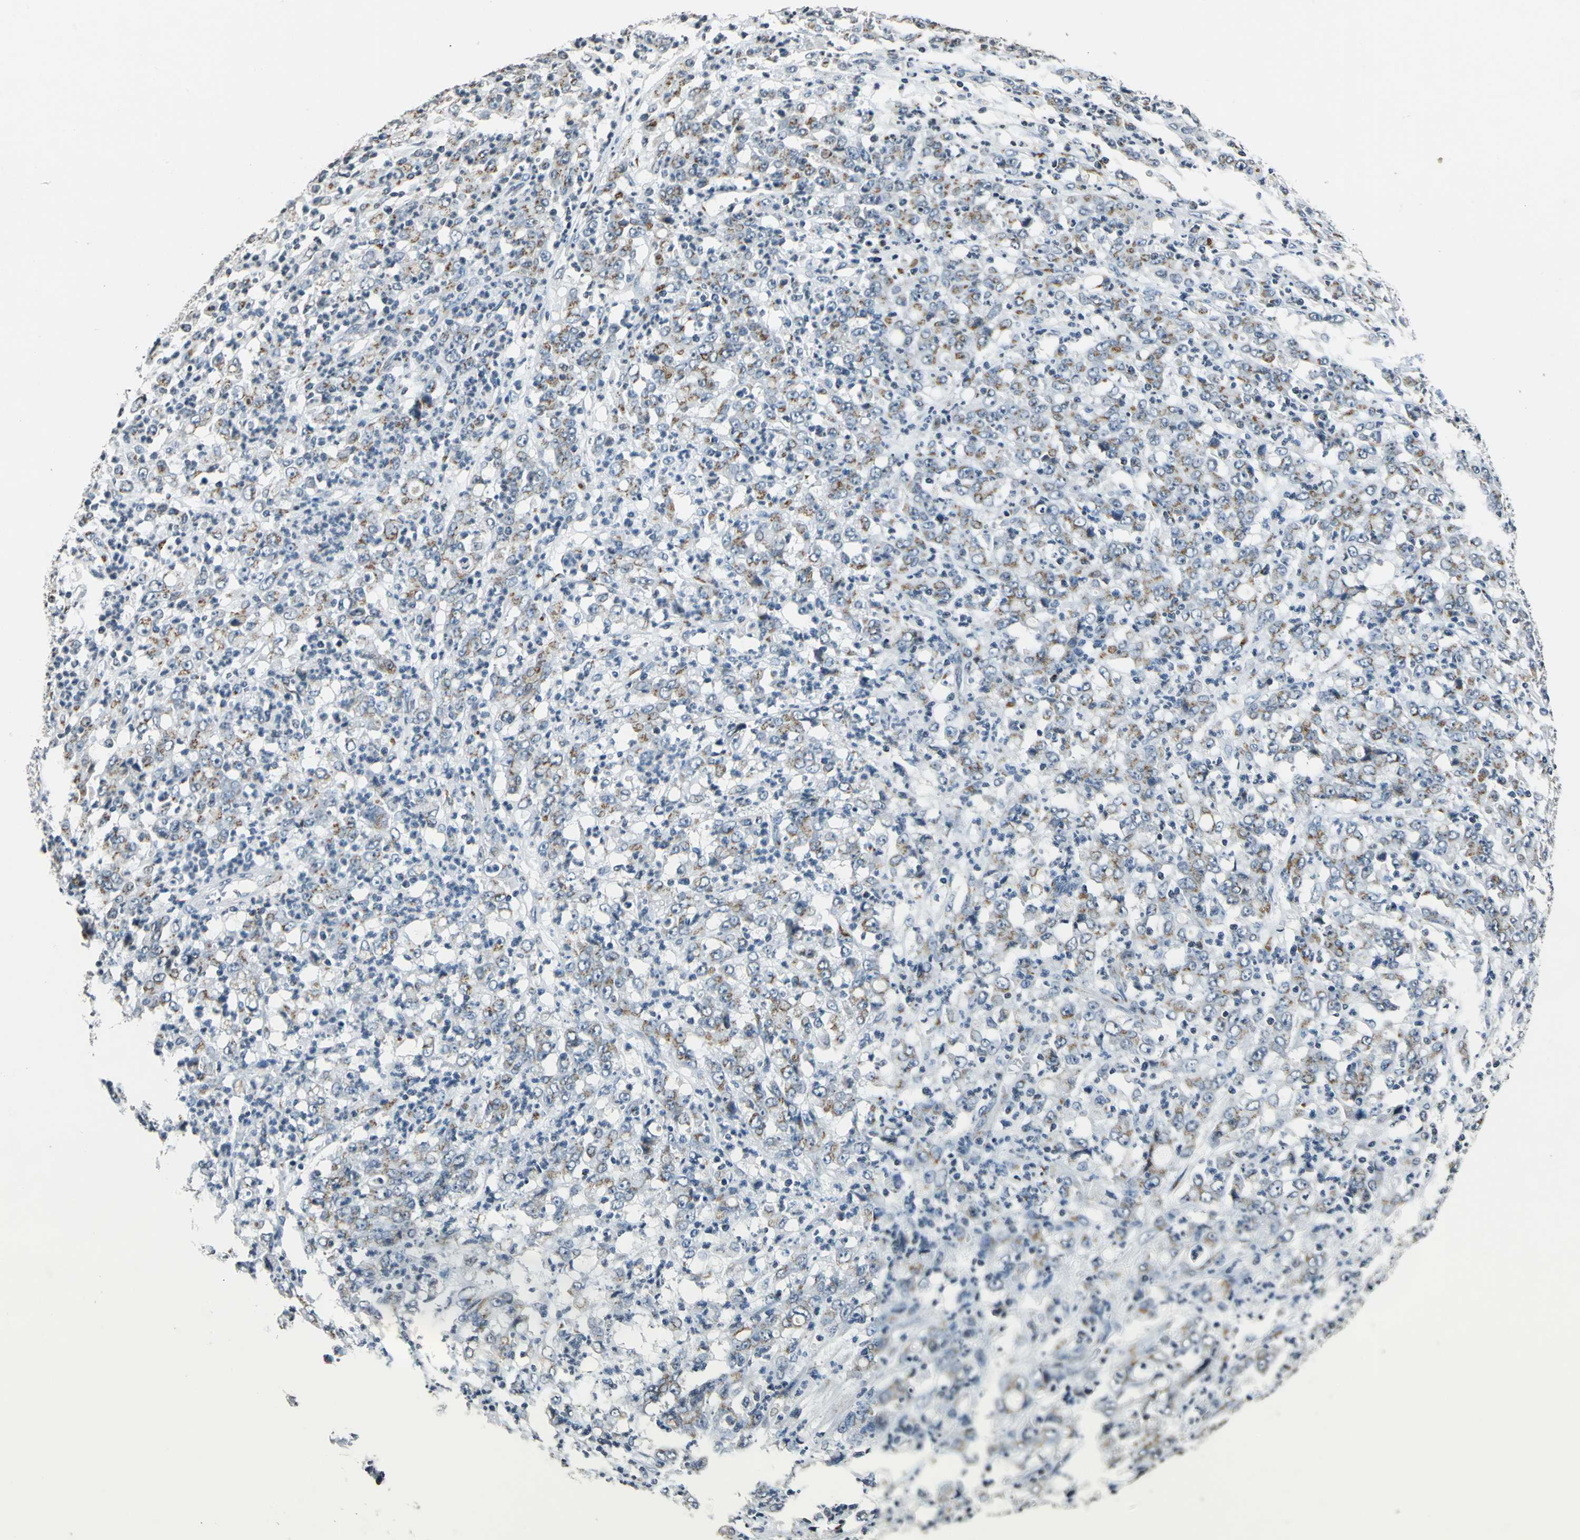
{"staining": {"intensity": "weak", "quantity": "25%-75%", "location": "cytoplasmic/membranous"}, "tissue": "stomach cancer", "cell_type": "Tumor cells", "image_type": "cancer", "snomed": [{"axis": "morphology", "description": "Adenocarcinoma, NOS"}, {"axis": "topography", "description": "Stomach, lower"}], "caption": "An immunohistochemistry (IHC) histopathology image of neoplastic tissue is shown. Protein staining in brown shows weak cytoplasmic/membranous positivity in adenocarcinoma (stomach) within tumor cells.", "gene": "TMEM115", "patient": {"sex": "female", "age": 71}}